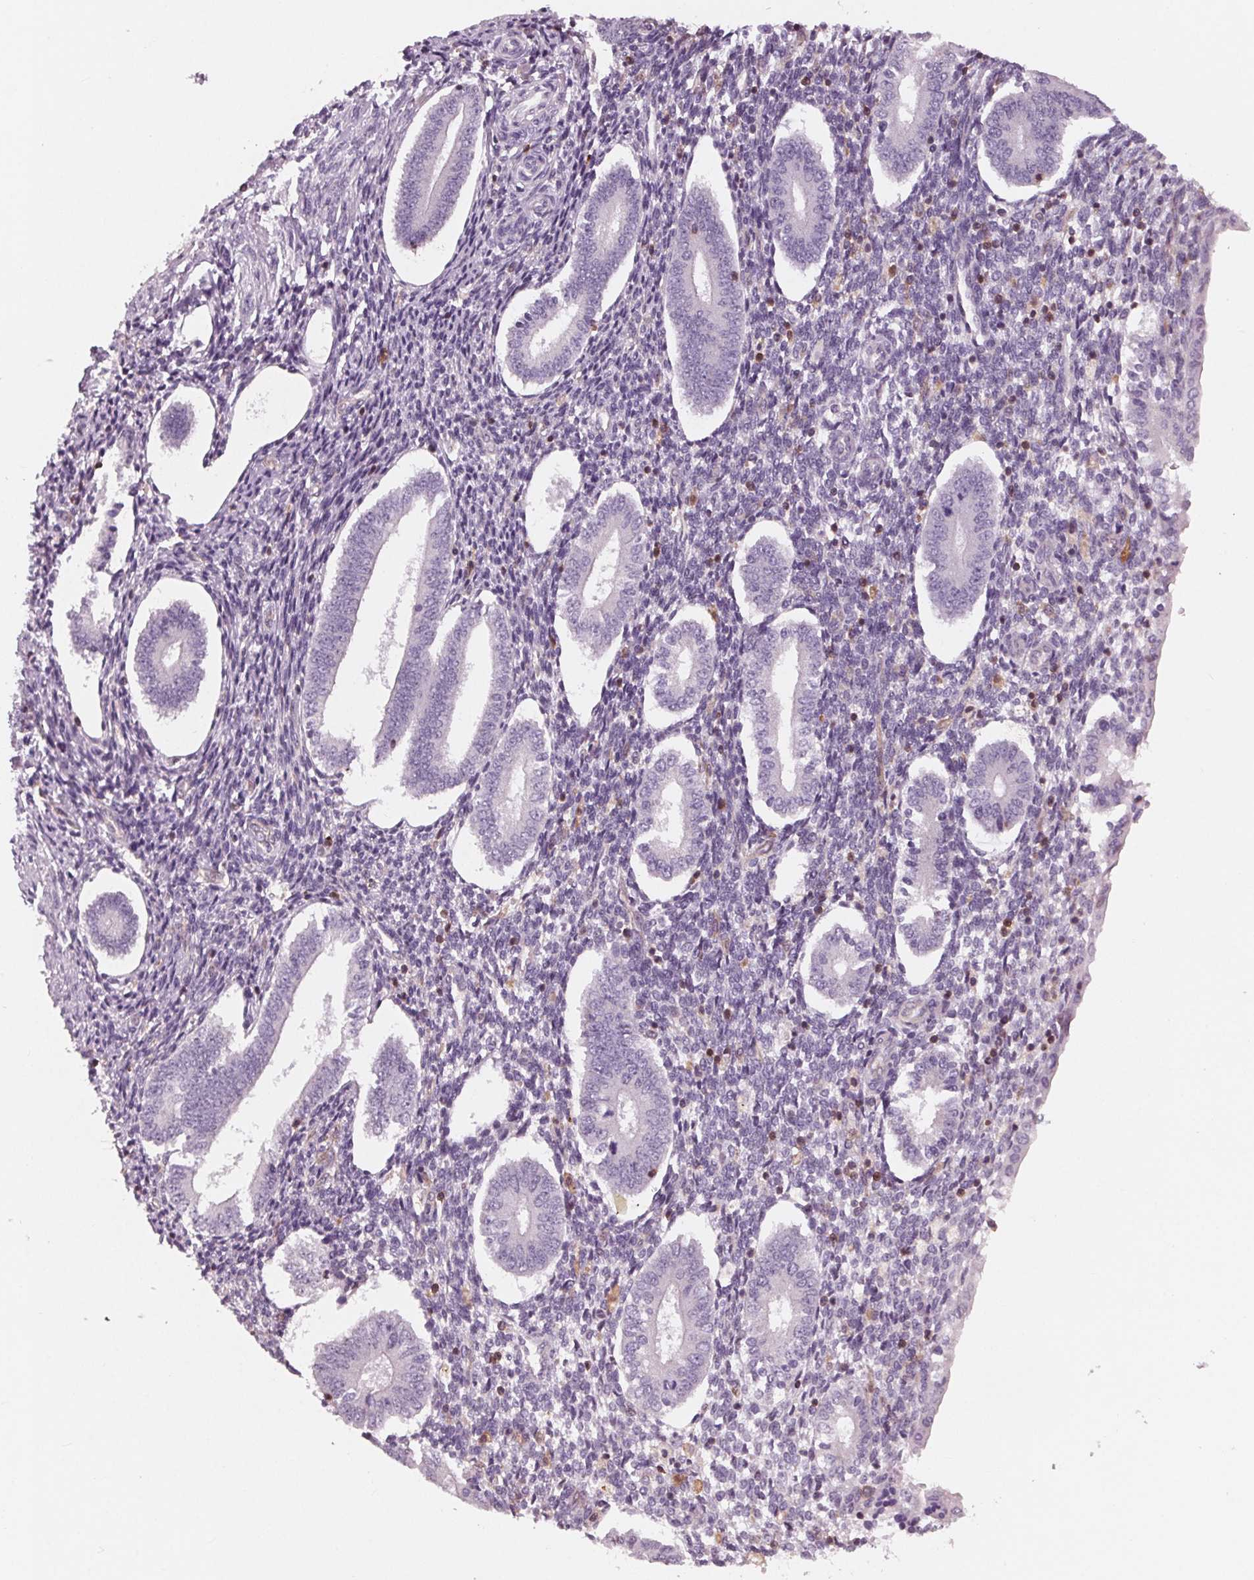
{"staining": {"intensity": "negative", "quantity": "none", "location": "none"}, "tissue": "endometrium", "cell_type": "Cells in endometrial stroma", "image_type": "normal", "snomed": [{"axis": "morphology", "description": "Normal tissue, NOS"}, {"axis": "topography", "description": "Endometrium"}], "caption": "Cells in endometrial stroma show no significant staining in unremarkable endometrium. Nuclei are stained in blue.", "gene": "ARHGAP25", "patient": {"sex": "female", "age": 40}}